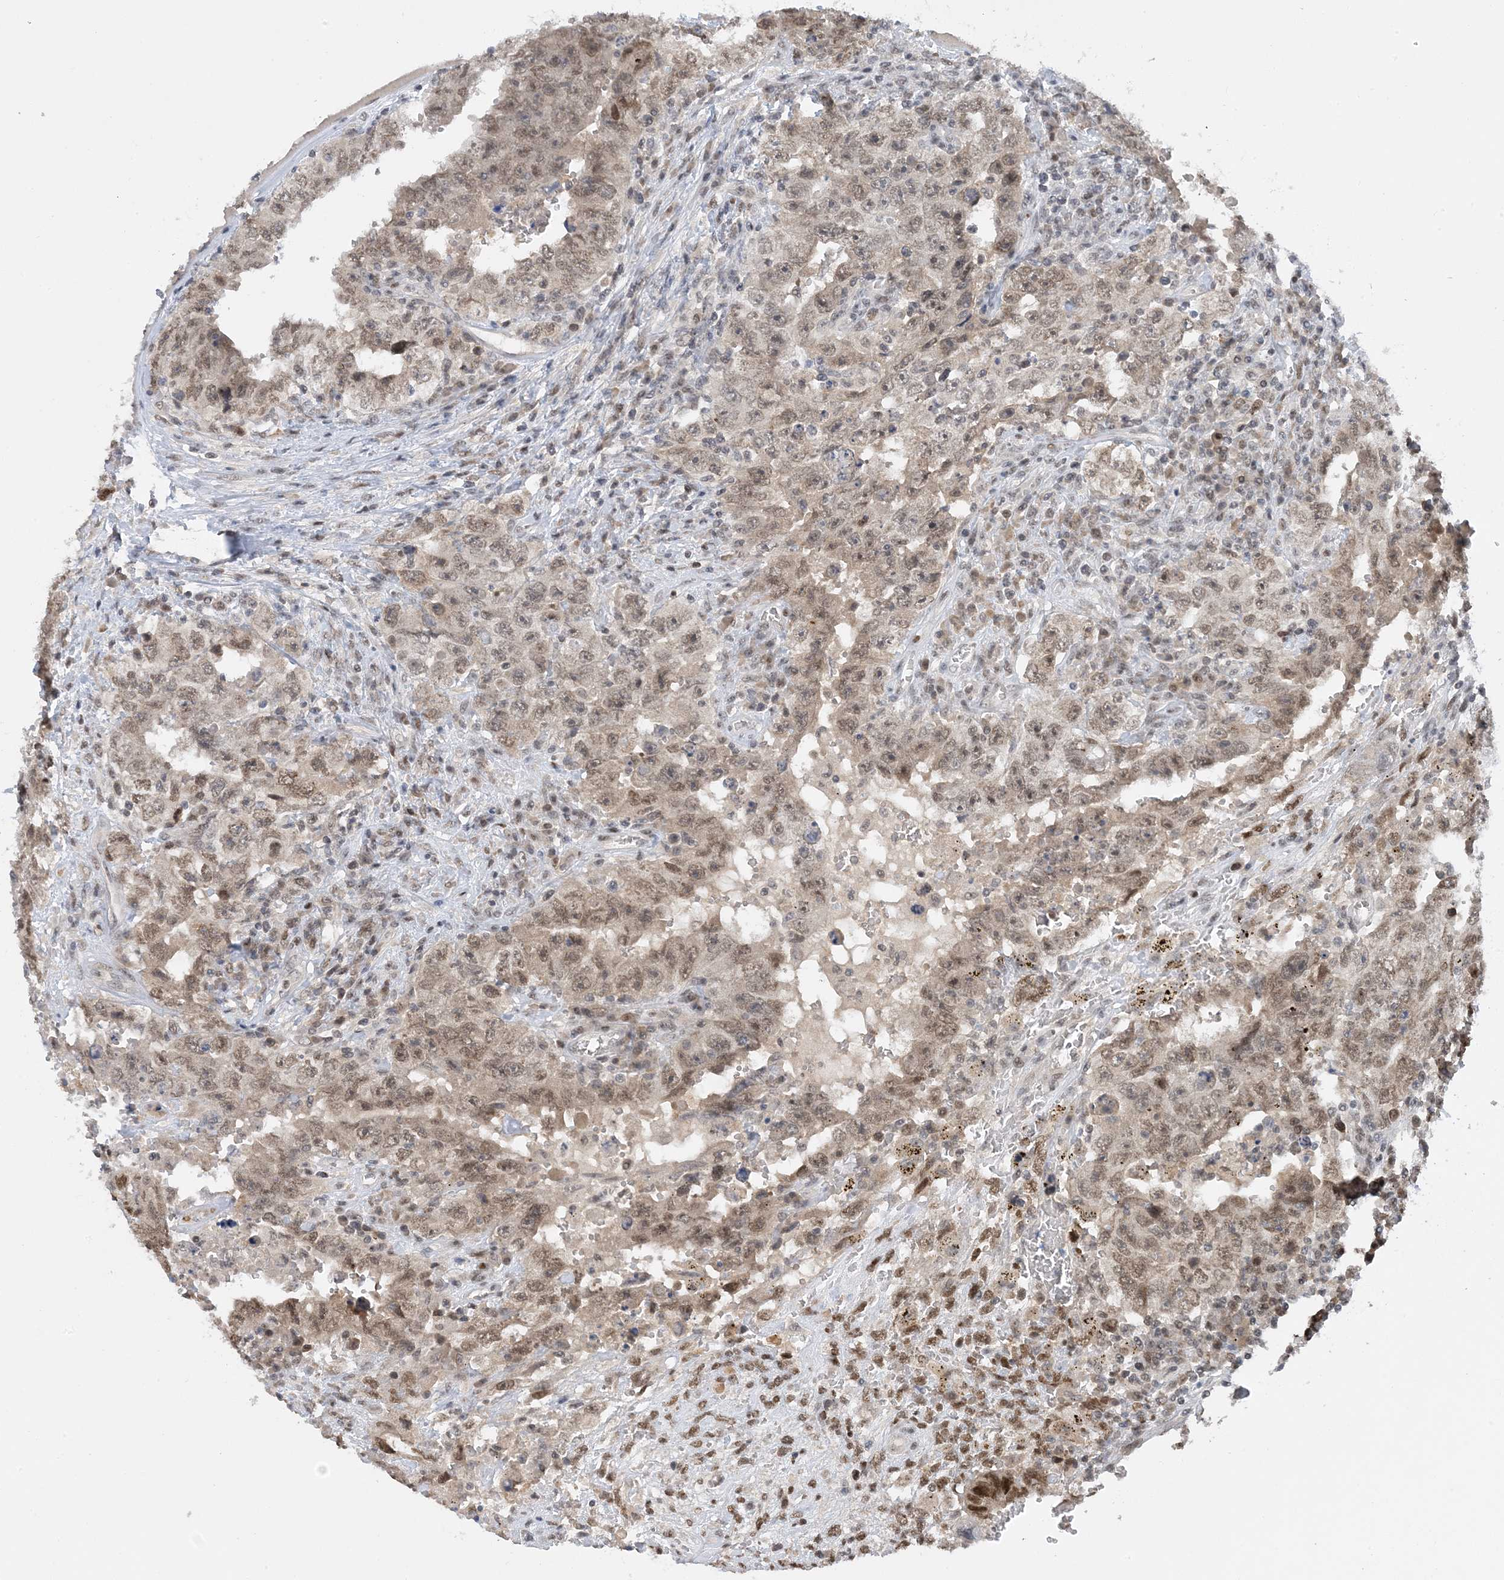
{"staining": {"intensity": "moderate", "quantity": ">75%", "location": "nuclear"}, "tissue": "testis cancer", "cell_type": "Tumor cells", "image_type": "cancer", "snomed": [{"axis": "morphology", "description": "Carcinoma, Embryonal, NOS"}, {"axis": "topography", "description": "Testis"}], "caption": "Moderate nuclear staining for a protein is appreciated in approximately >75% of tumor cells of embryonal carcinoma (testis) using IHC.", "gene": "ACYP2", "patient": {"sex": "male", "age": 26}}